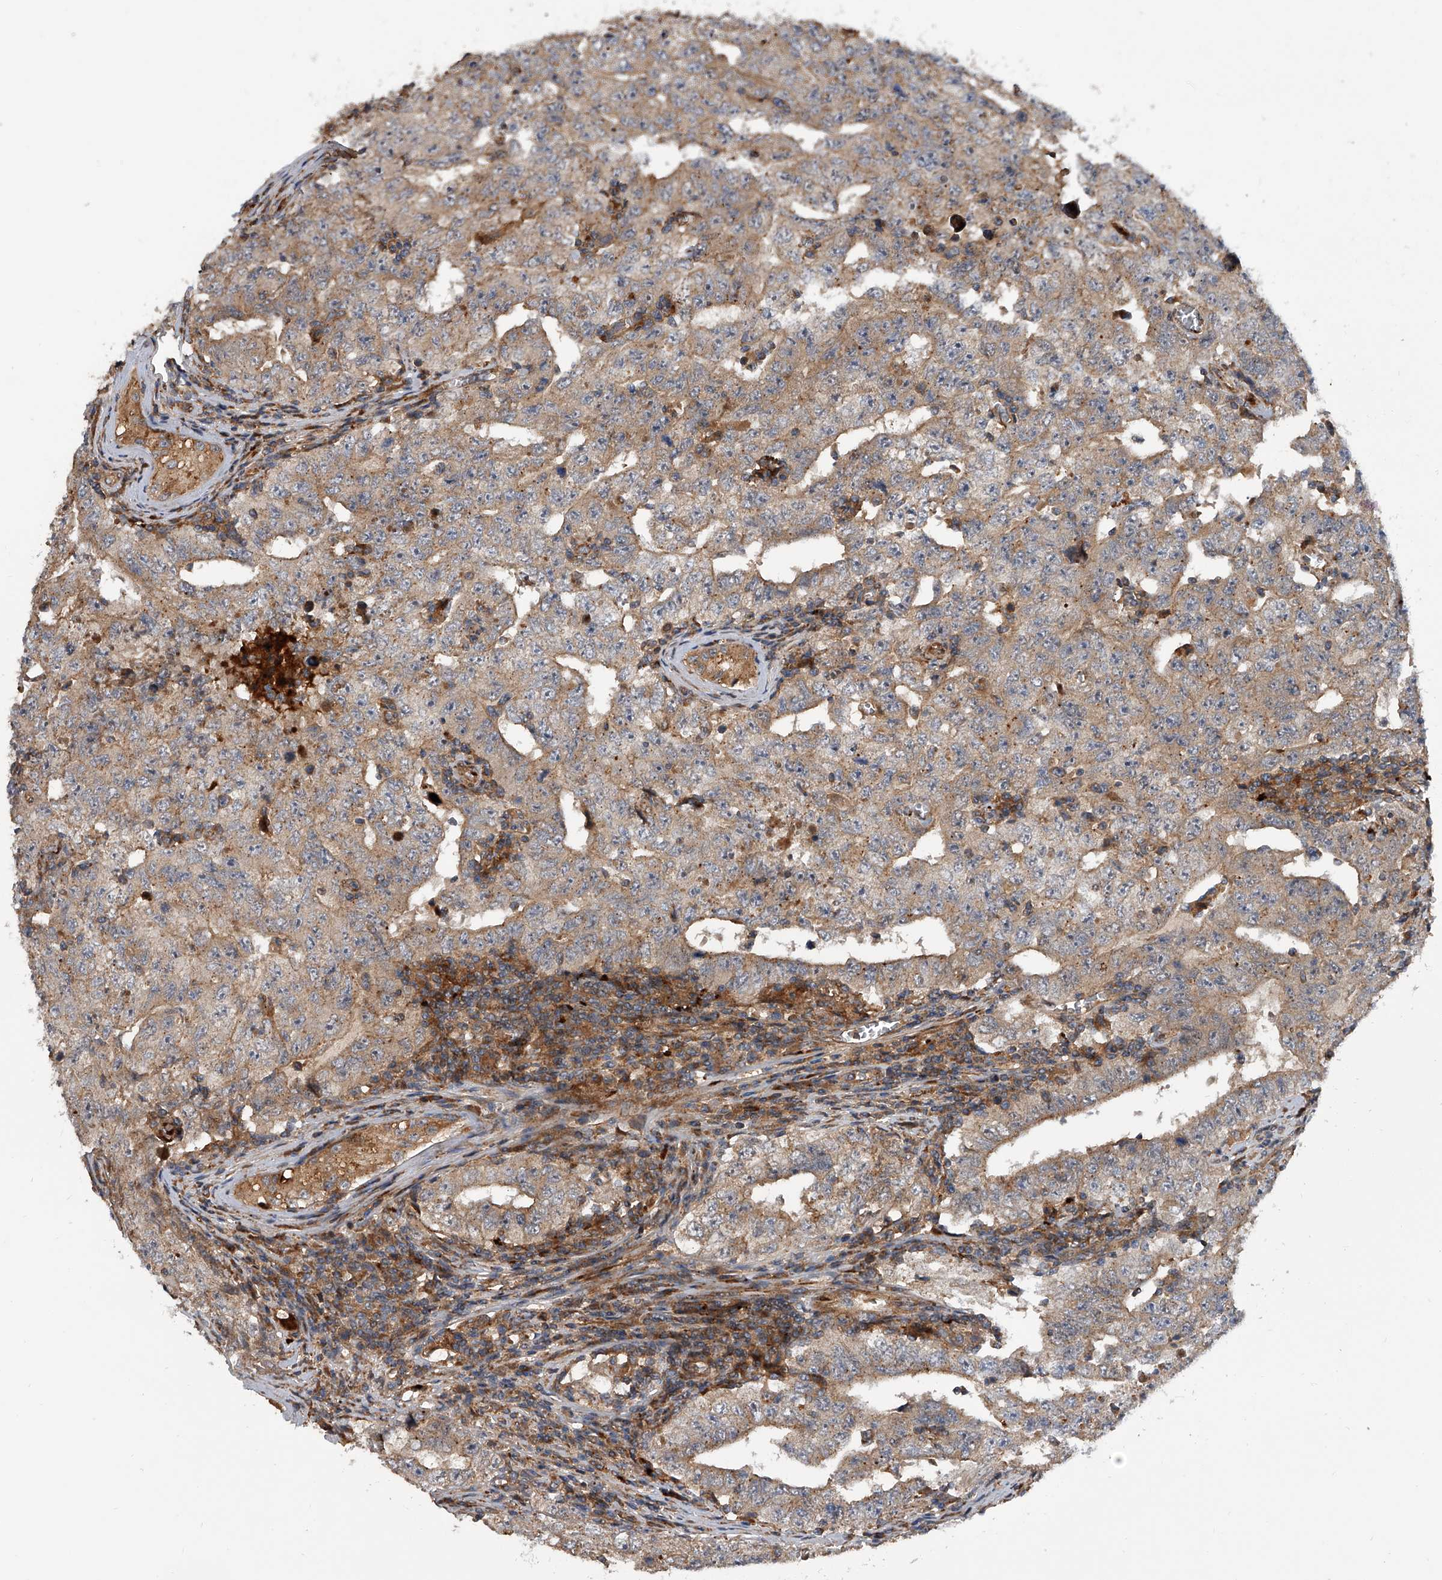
{"staining": {"intensity": "weak", "quantity": ">75%", "location": "cytoplasmic/membranous"}, "tissue": "testis cancer", "cell_type": "Tumor cells", "image_type": "cancer", "snomed": [{"axis": "morphology", "description": "Carcinoma, Embryonal, NOS"}, {"axis": "topography", "description": "Testis"}], "caption": "Immunohistochemical staining of testis cancer shows weak cytoplasmic/membranous protein expression in approximately >75% of tumor cells.", "gene": "USP47", "patient": {"sex": "male", "age": 26}}